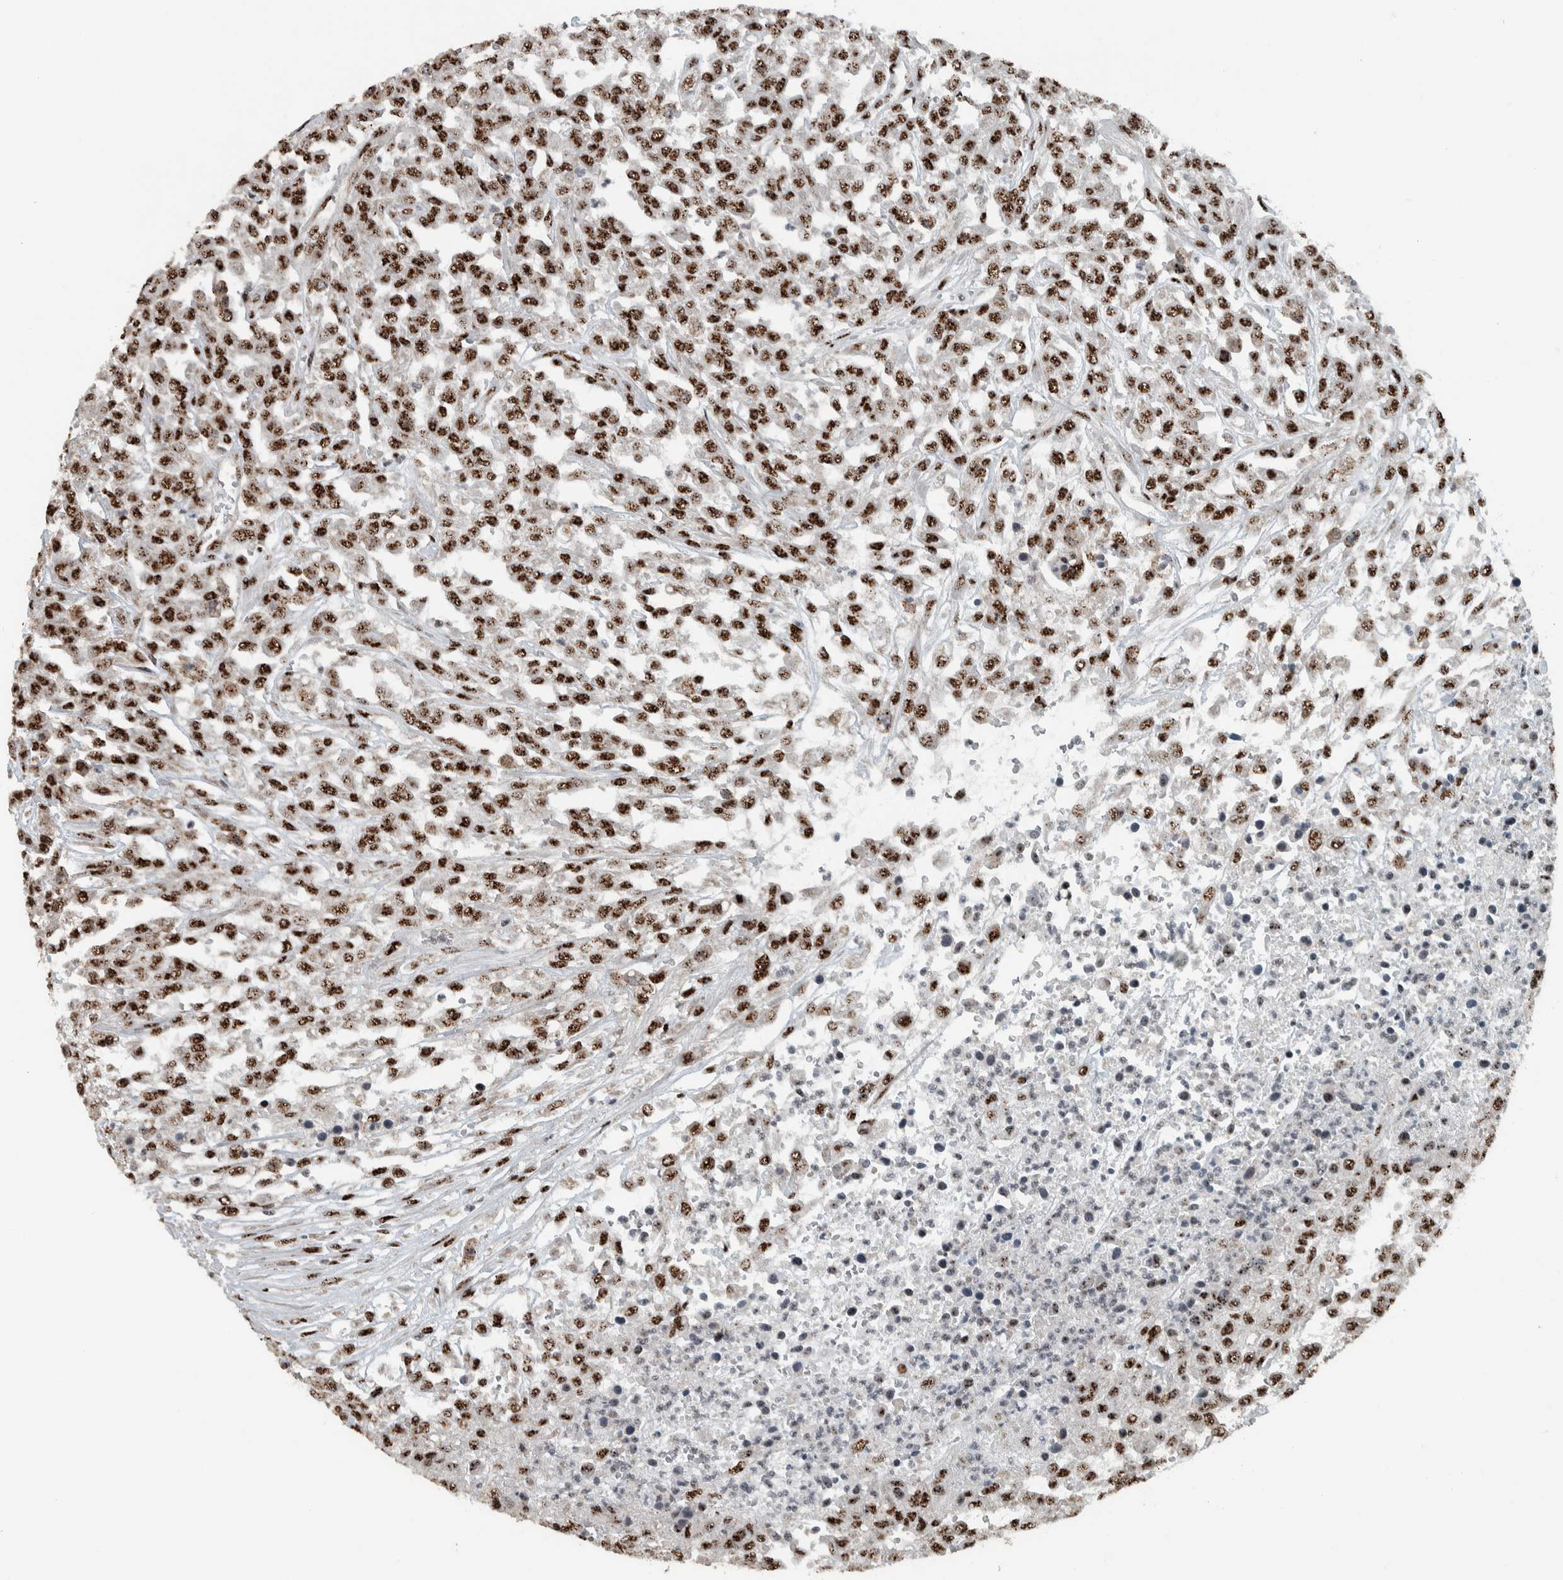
{"staining": {"intensity": "strong", "quantity": ">75%", "location": "nuclear"}, "tissue": "urothelial cancer", "cell_type": "Tumor cells", "image_type": "cancer", "snomed": [{"axis": "morphology", "description": "Urothelial carcinoma, High grade"}, {"axis": "topography", "description": "Urinary bladder"}], "caption": "Human urothelial carcinoma (high-grade) stained with a protein marker reveals strong staining in tumor cells.", "gene": "SON", "patient": {"sex": "male", "age": 46}}